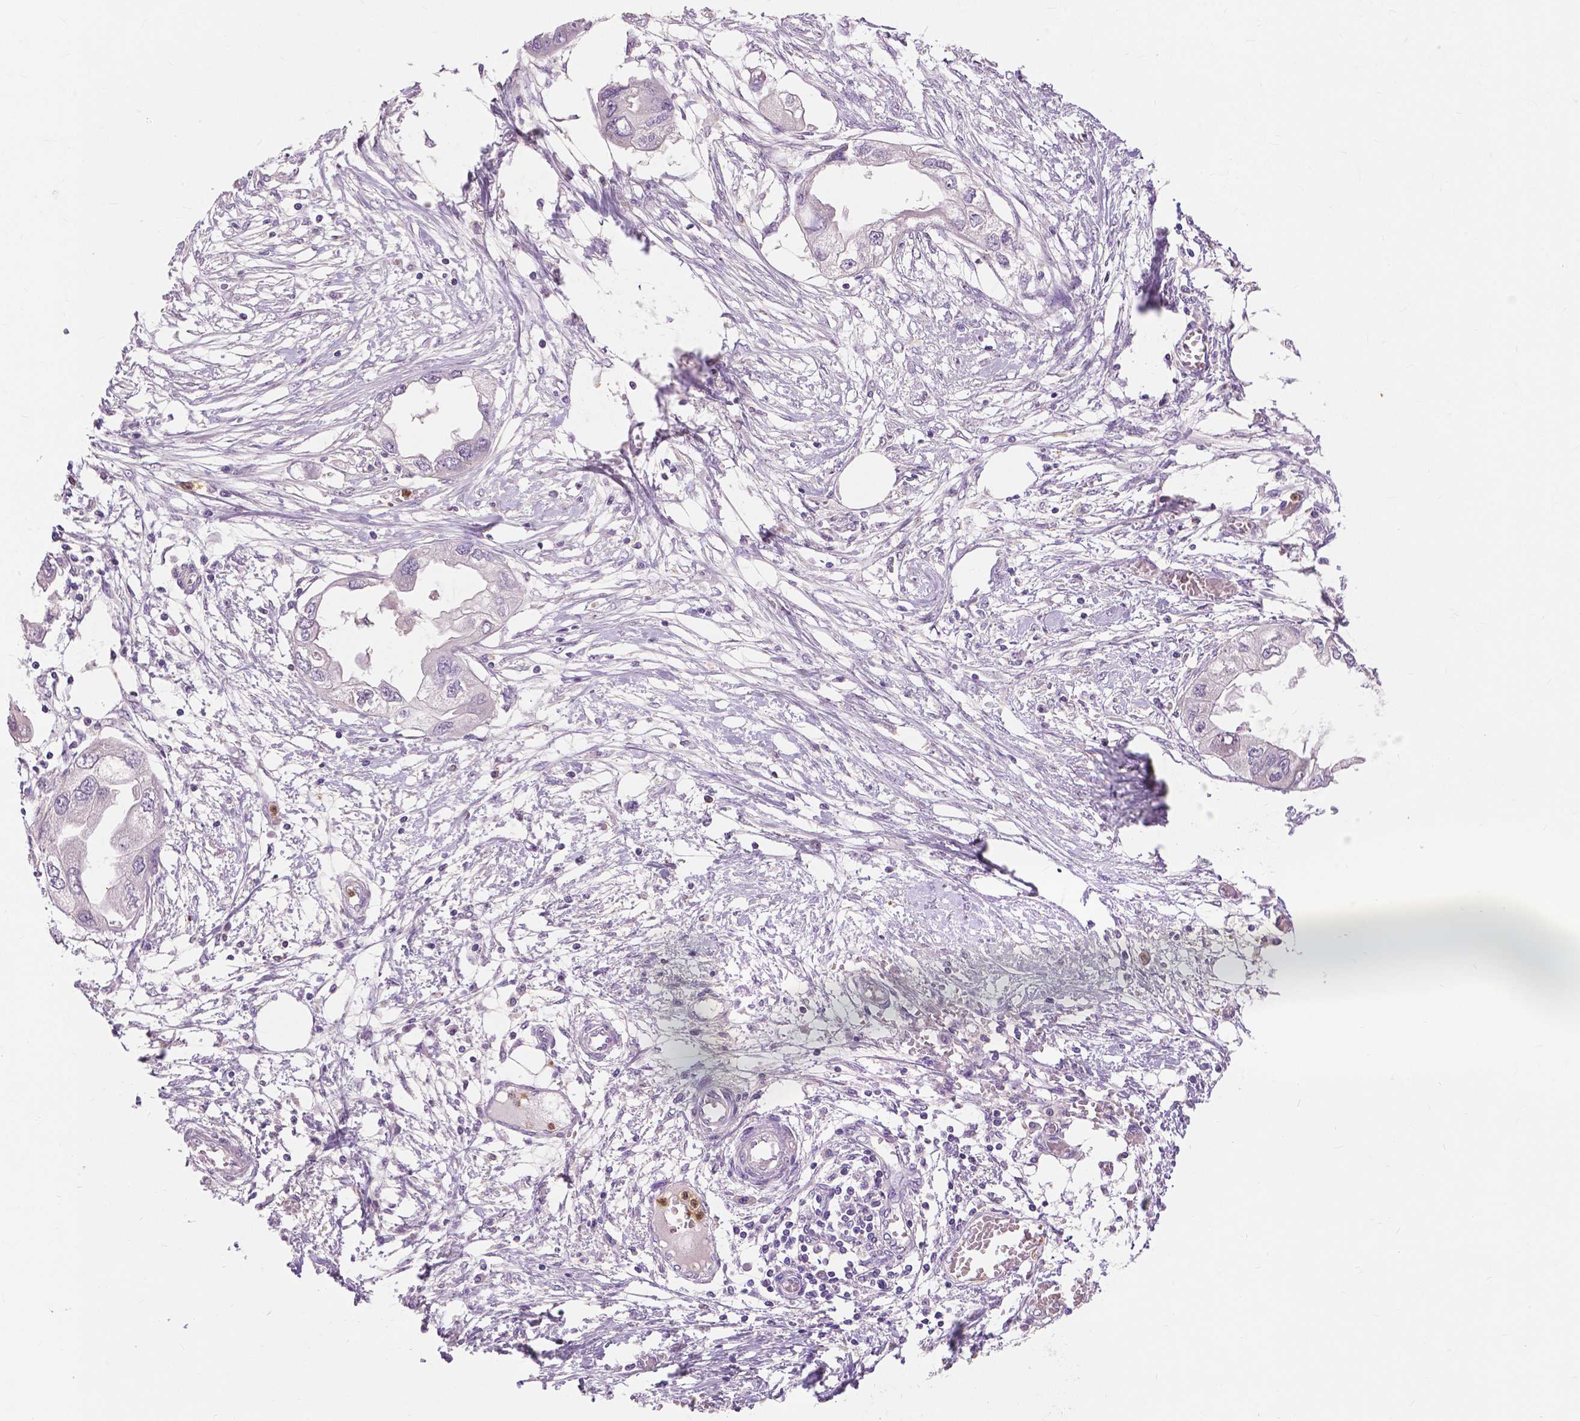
{"staining": {"intensity": "negative", "quantity": "none", "location": "none"}, "tissue": "endometrial cancer", "cell_type": "Tumor cells", "image_type": "cancer", "snomed": [{"axis": "morphology", "description": "Adenocarcinoma, NOS"}, {"axis": "morphology", "description": "Adenocarcinoma, metastatic, NOS"}, {"axis": "topography", "description": "Adipose tissue"}, {"axis": "topography", "description": "Endometrium"}], "caption": "This is an immunohistochemistry photomicrograph of endometrial cancer (metastatic adenocarcinoma). There is no expression in tumor cells.", "gene": "CXCR2", "patient": {"sex": "female", "age": 67}}